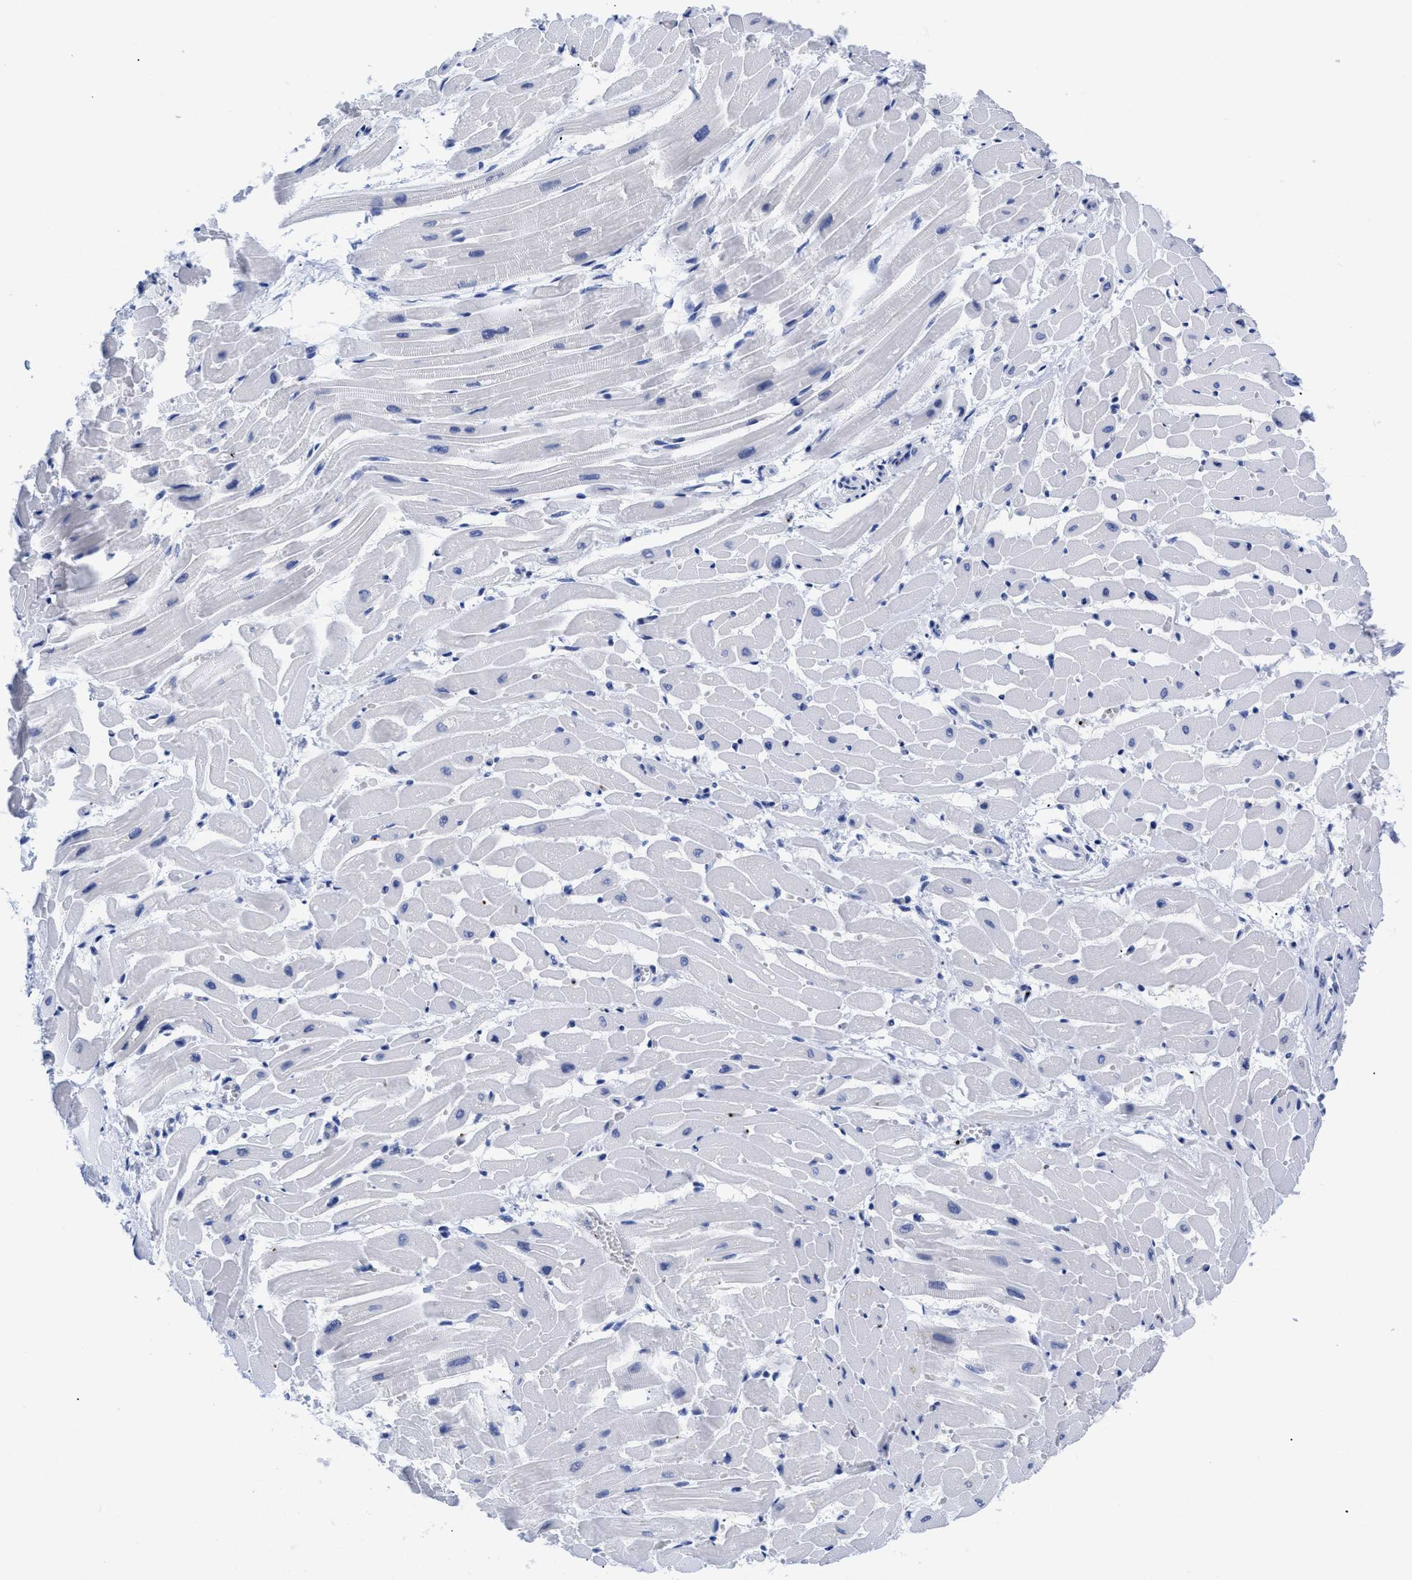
{"staining": {"intensity": "weak", "quantity": "25%-75%", "location": "cytoplasmic/membranous"}, "tissue": "heart muscle", "cell_type": "Cardiomyocytes", "image_type": "normal", "snomed": [{"axis": "morphology", "description": "Normal tissue, NOS"}, {"axis": "topography", "description": "Heart"}], "caption": "Immunohistochemical staining of benign heart muscle reveals low levels of weak cytoplasmic/membranous expression in about 25%-75% of cardiomyocytes.", "gene": "TREML1", "patient": {"sex": "male", "age": 45}}